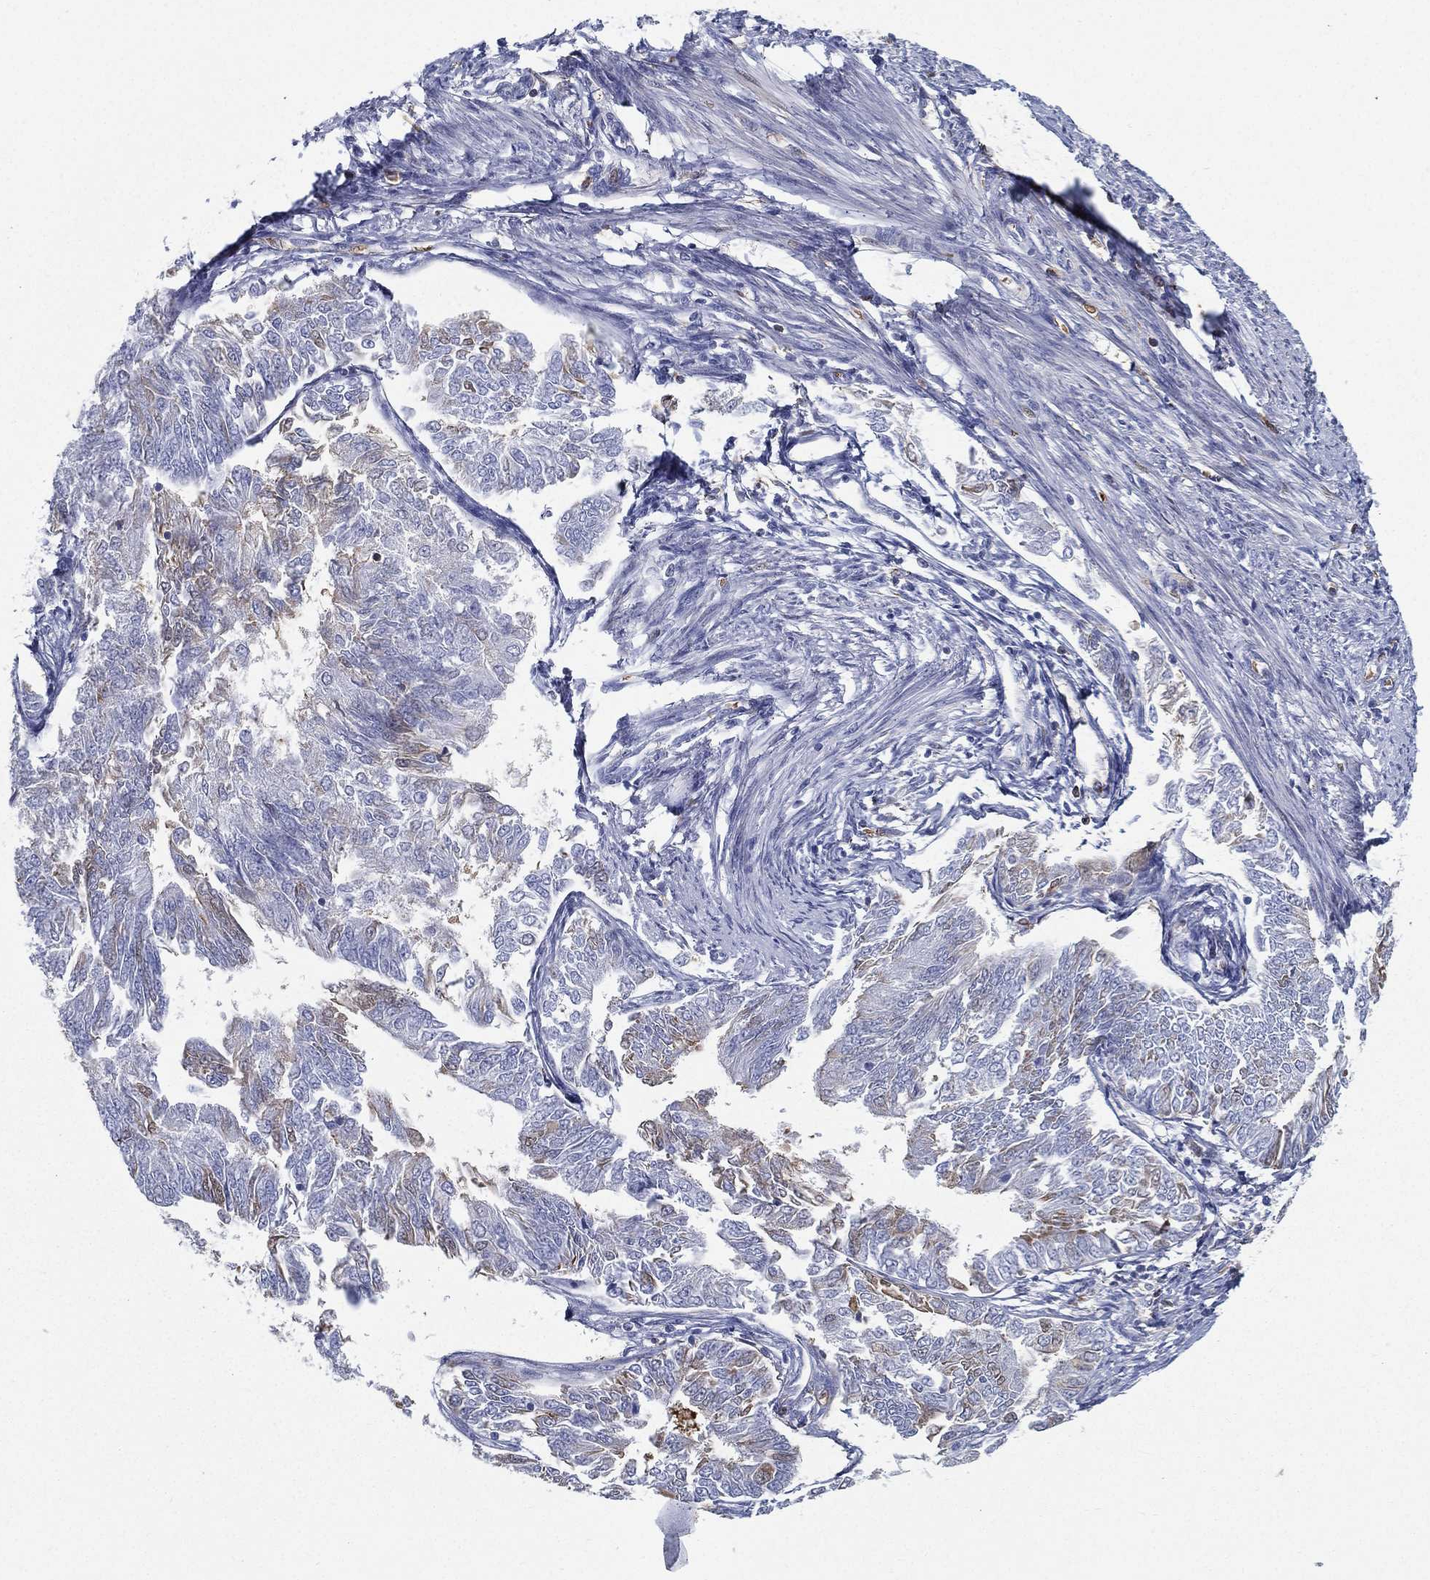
{"staining": {"intensity": "weak", "quantity": "<25%", "location": "cytoplasmic/membranous"}, "tissue": "endometrial cancer", "cell_type": "Tumor cells", "image_type": "cancer", "snomed": [{"axis": "morphology", "description": "Adenocarcinoma, NOS"}, {"axis": "topography", "description": "Endometrium"}], "caption": "This micrograph is of endometrial cancer stained with immunohistochemistry to label a protein in brown with the nuclei are counter-stained blue. There is no staining in tumor cells.", "gene": "IFNB1", "patient": {"sex": "female", "age": 58}}